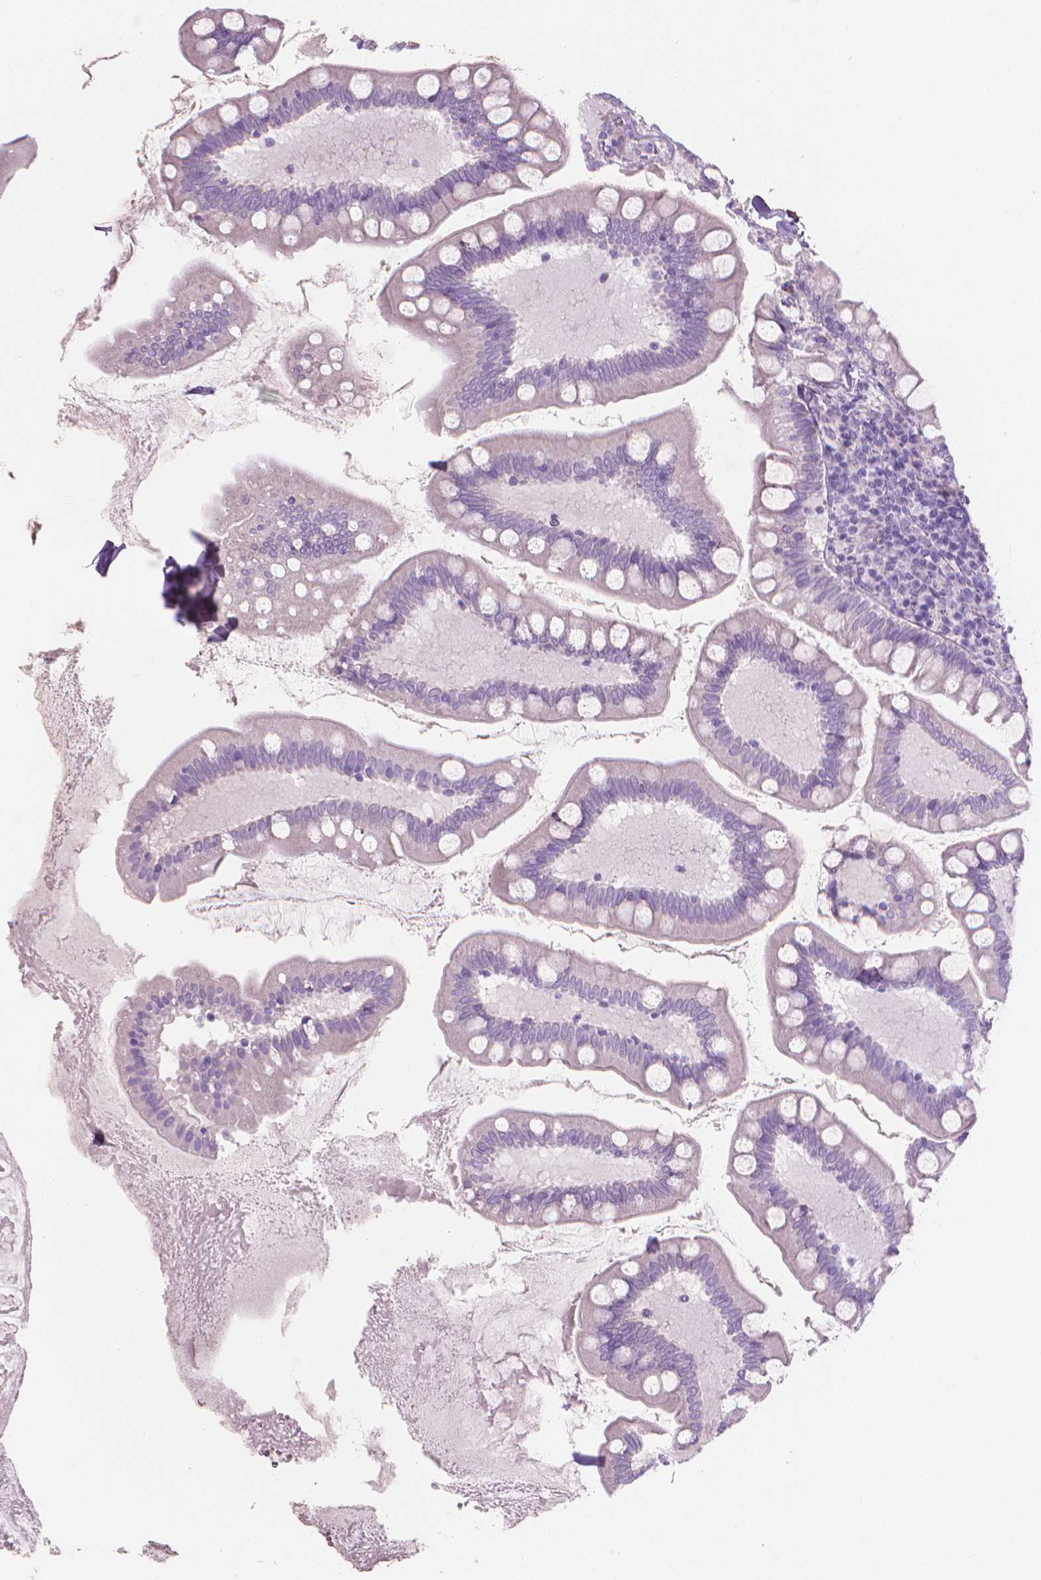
{"staining": {"intensity": "negative", "quantity": "none", "location": "none"}, "tissue": "small intestine", "cell_type": "Glandular cells", "image_type": "normal", "snomed": [{"axis": "morphology", "description": "Normal tissue, NOS"}, {"axis": "topography", "description": "Small intestine"}], "caption": "Unremarkable small intestine was stained to show a protein in brown. There is no significant staining in glandular cells. (DAB IHC visualized using brightfield microscopy, high magnification).", "gene": "CABCOCO1", "patient": {"sex": "female", "age": 56}}